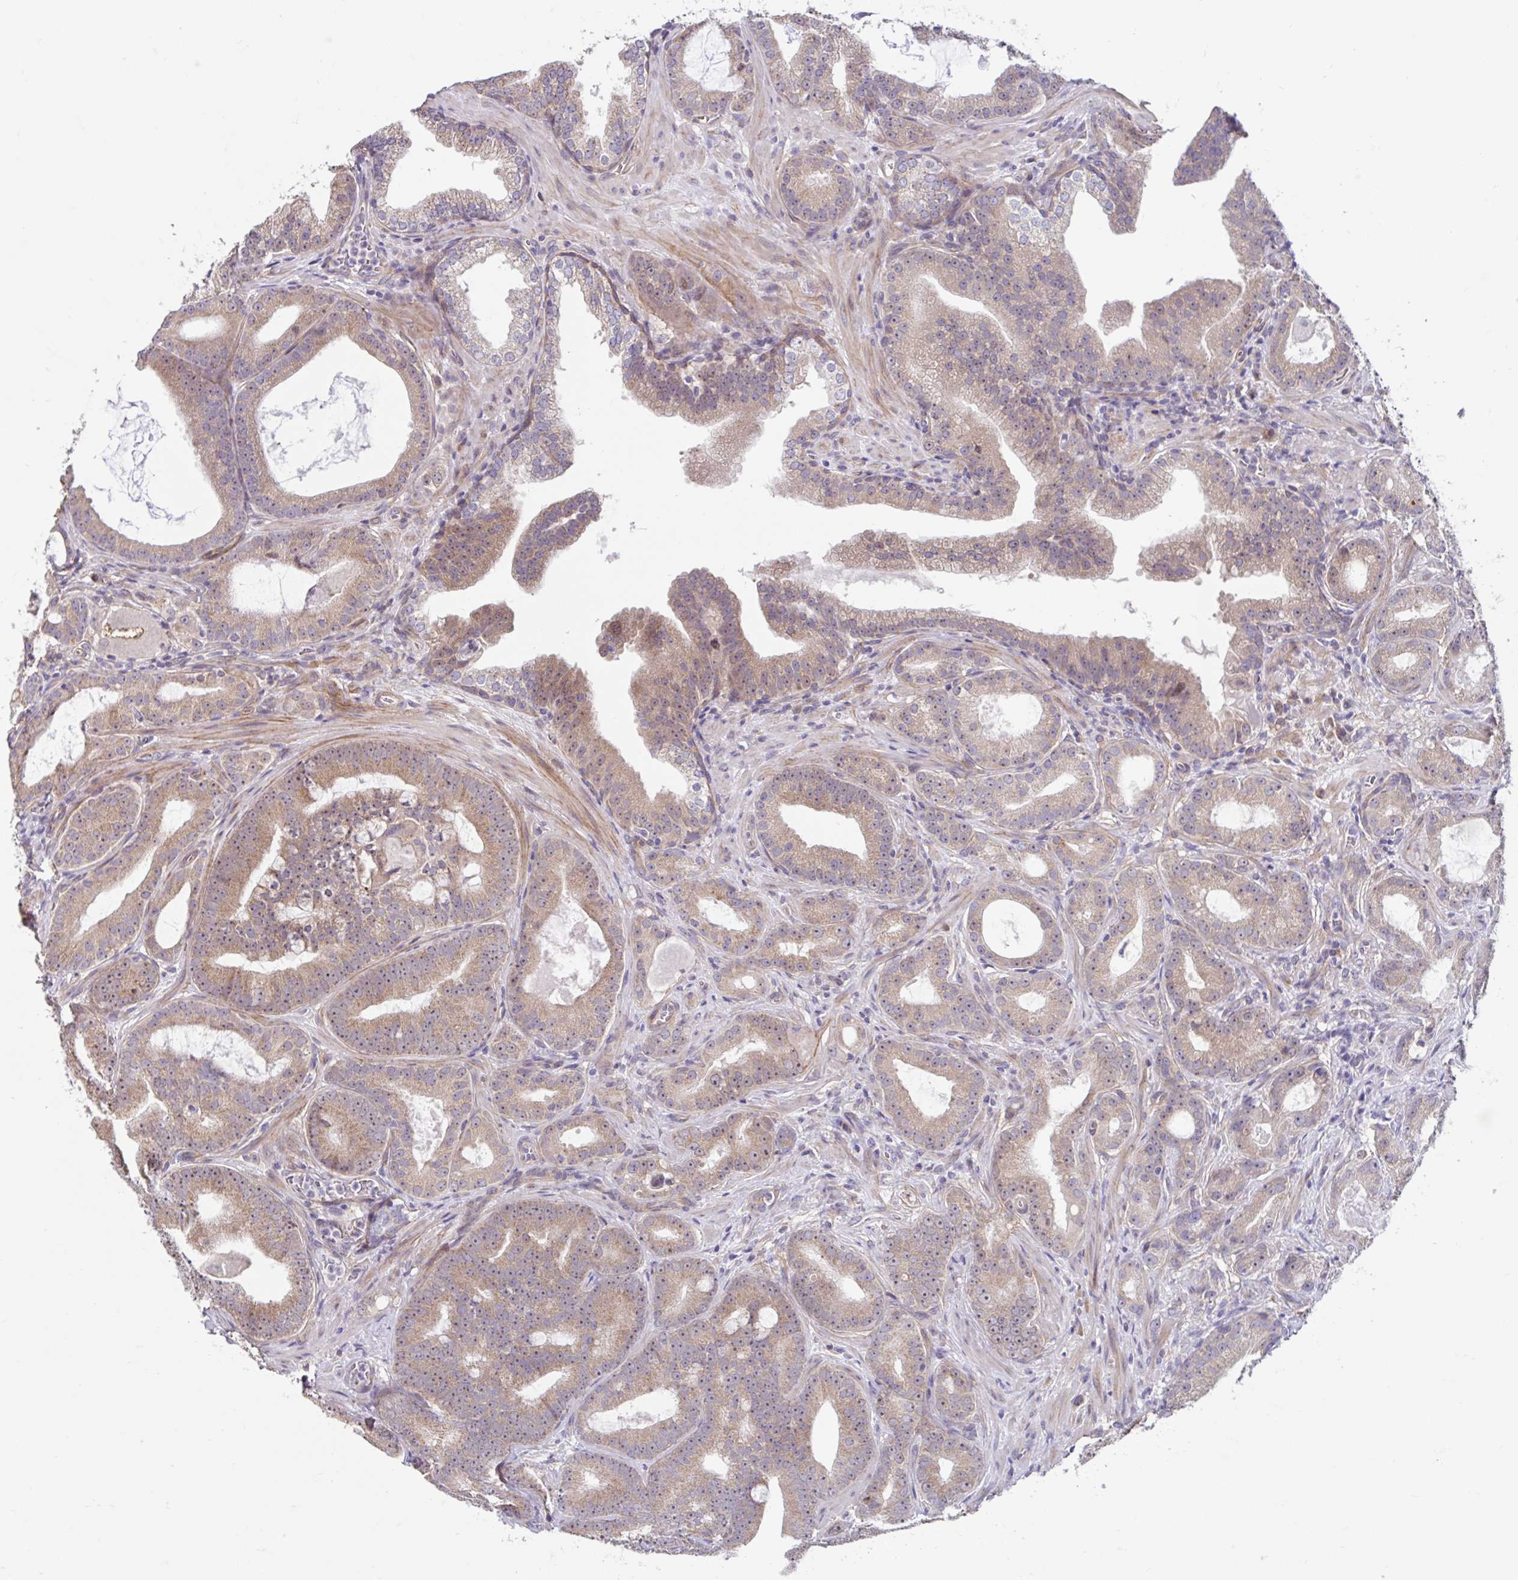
{"staining": {"intensity": "moderate", "quantity": ">75%", "location": "cytoplasmic/membranous,nuclear"}, "tissue": "prostate cancer", "cell_type": "Tumor cells", "image_type": "cancer", "snomed": [{"axis": "morphology", "description": "Adenocarcinoma, High grade"}, {"axis": "topography", "description": "Prostate"}], "caption": "Immunohistochemical staining of prostate high-grade adenocarcinoma exhibits medium levels of moderate cytoplasmic/membranous and nuclear staining in approximately >75% of tumor cells.", "gene": "NT5C1B", "patient": {"sex": "male", "age": 65}}